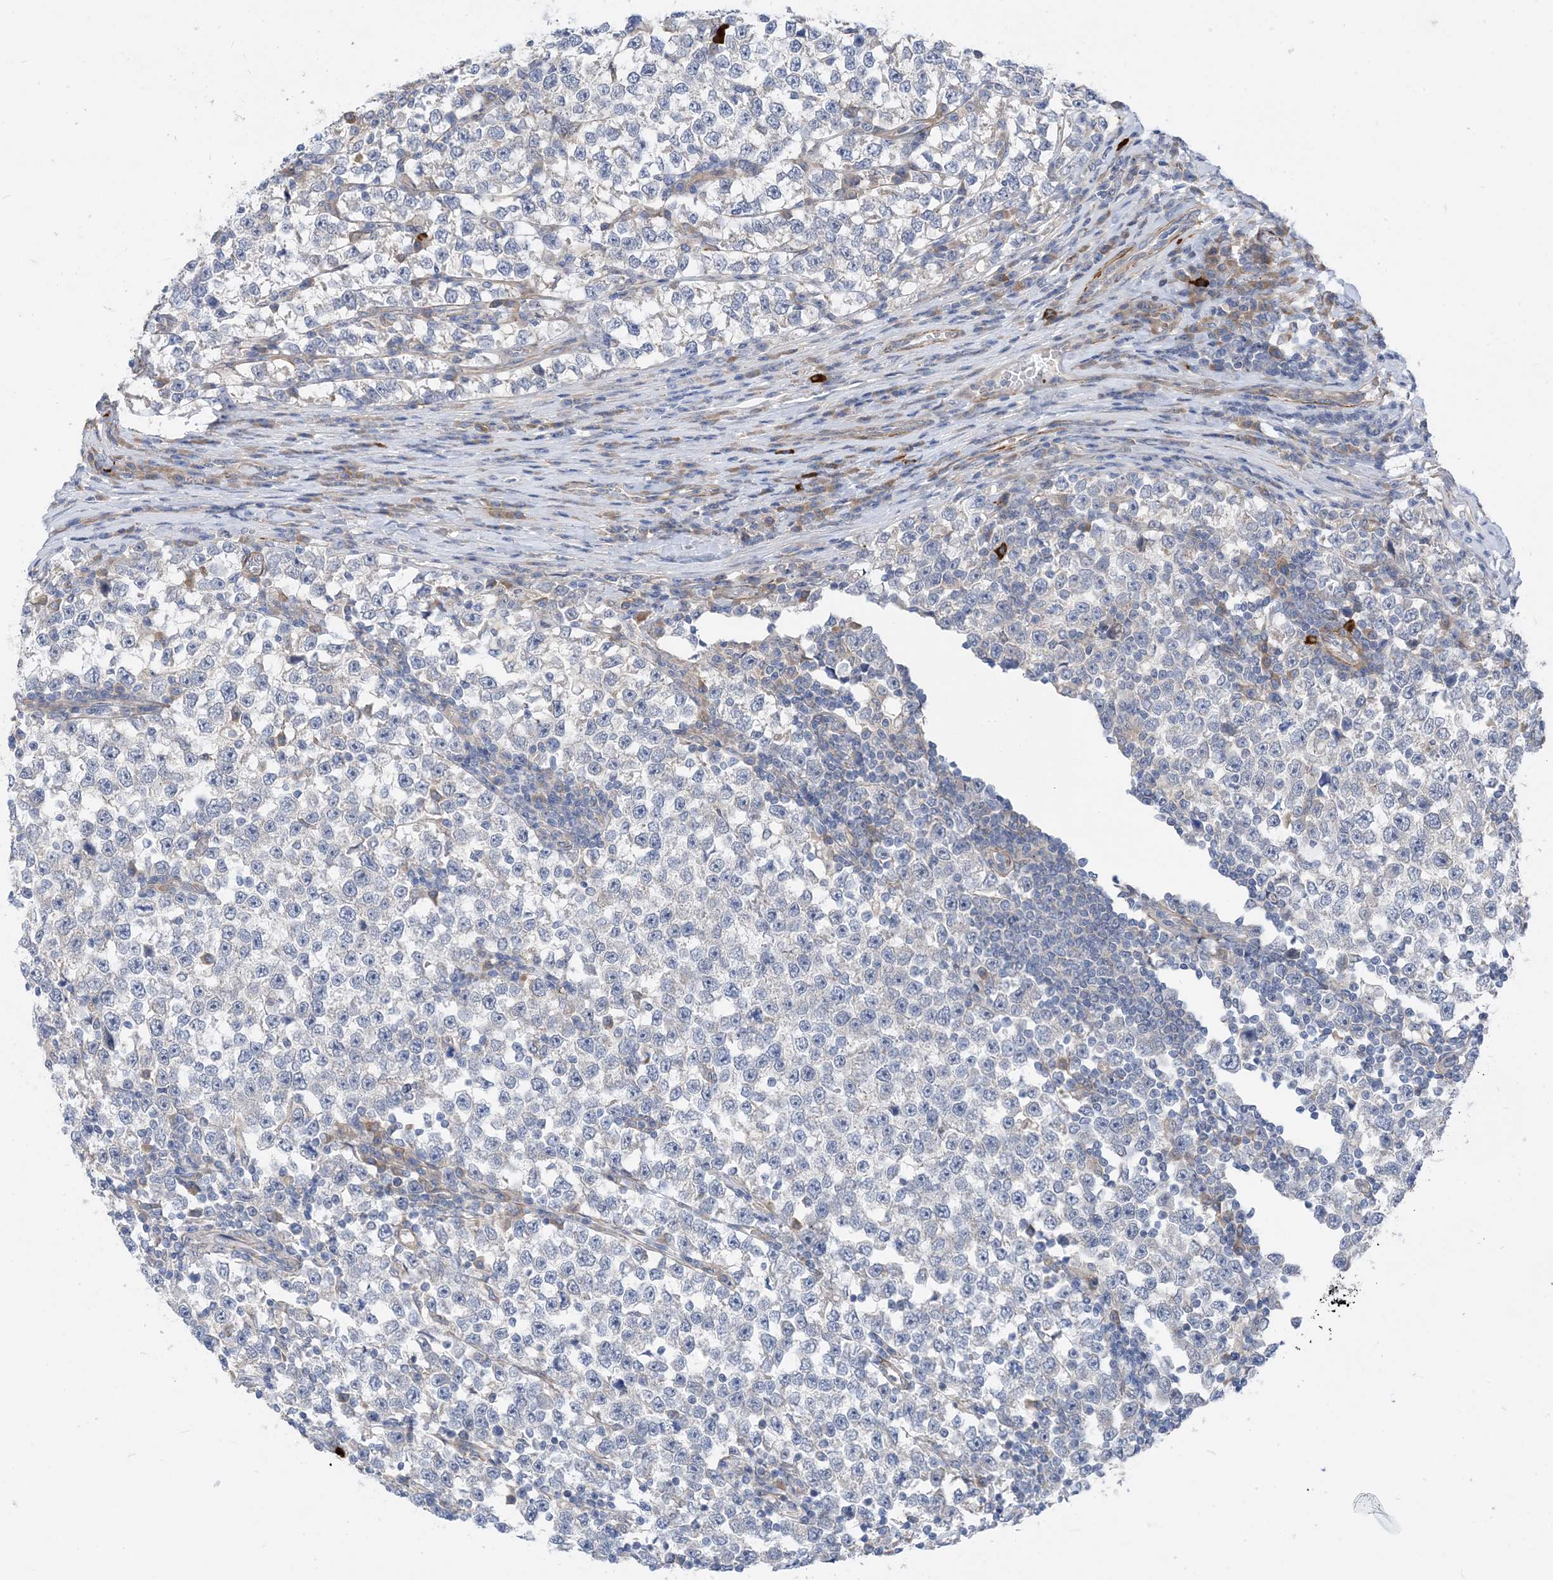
{"staining": {"intensity": "negative", "quantity": "none", "location": "none"}, "tissue": "testis cancer", "cell_type": "Tumor cells", "image_type": "cancer", "snomed": [{"axis": "morphology", "description": "Normal tissue, NOS"}, {"axis": "morphology", "description": "Seminoma, NOS"}, {"axis": "topography", "description": "Testis"}], "caption": "Immunohistochemistry (IHC) image of seminoma (testis) stained for a protein (brown), which shows no staining in tumor cells.", "gene": "PLEKHA3", "patient": {"sex": "male", "age": 43}}